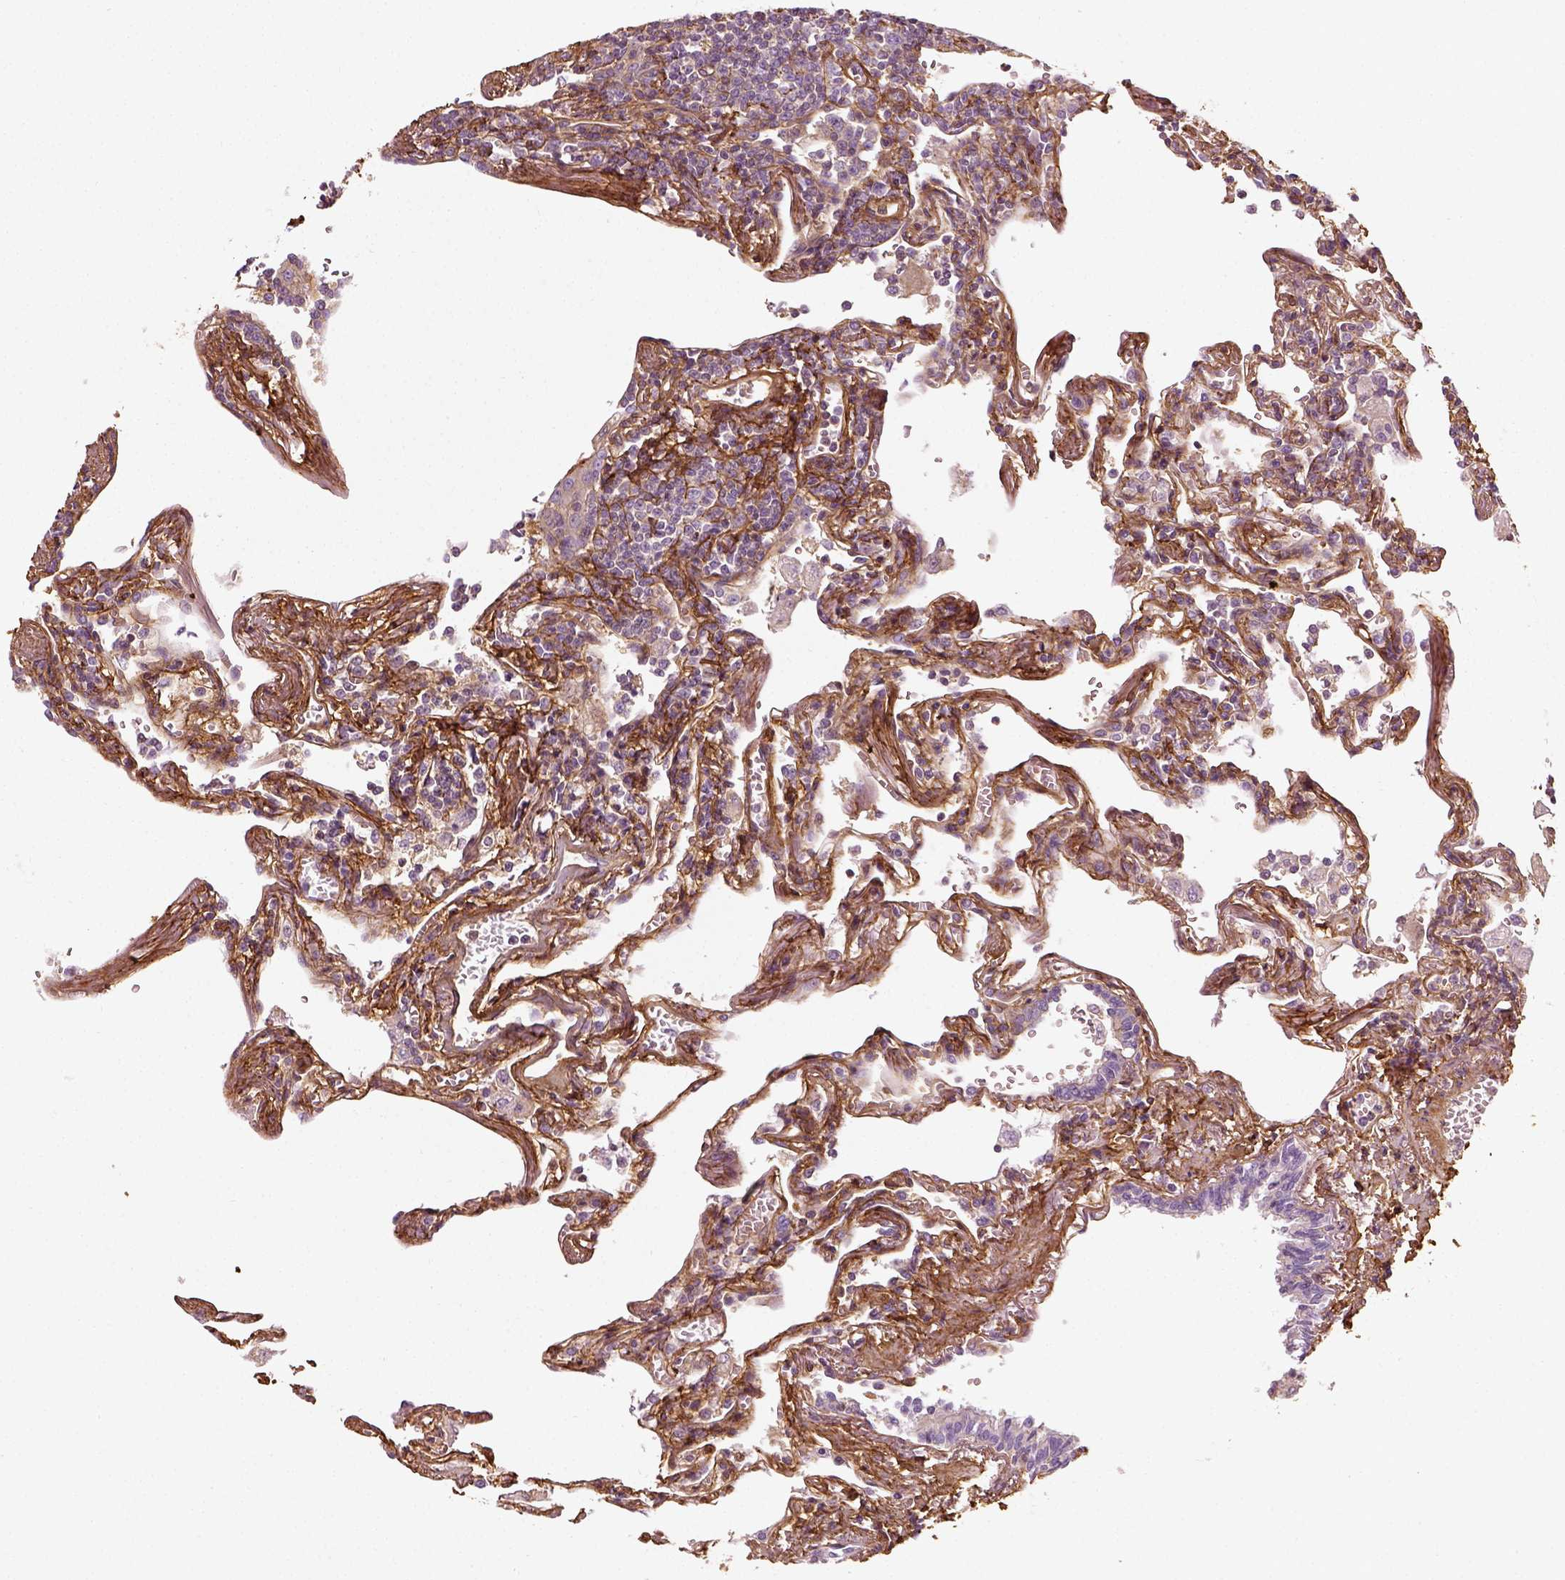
{"staining": {"intensity": "weak", "quantity": ">75%", "location": "cytoplasmic/membranous"}, "tissue": "lymphoma", "cell_type": "Tumor cells", "image_type": "cancer", "snomed": [{"axis": "morphology", "description": "Malignant lymphoma, non-Hodgkin's type, Low grade"}, {"axis": "topography", "description": "Lung"}], "caption": "Low-grade malignant lymphoma, non-Hodgkin's type stained for a protein reveals weak cytoplasmic/membranous positivity in tumor cells. (brown staining indicates protein expression, while blue staining denotes nuclei).", "gene": "COL6A2", "patient": {"sex": "female", "age": 71}}